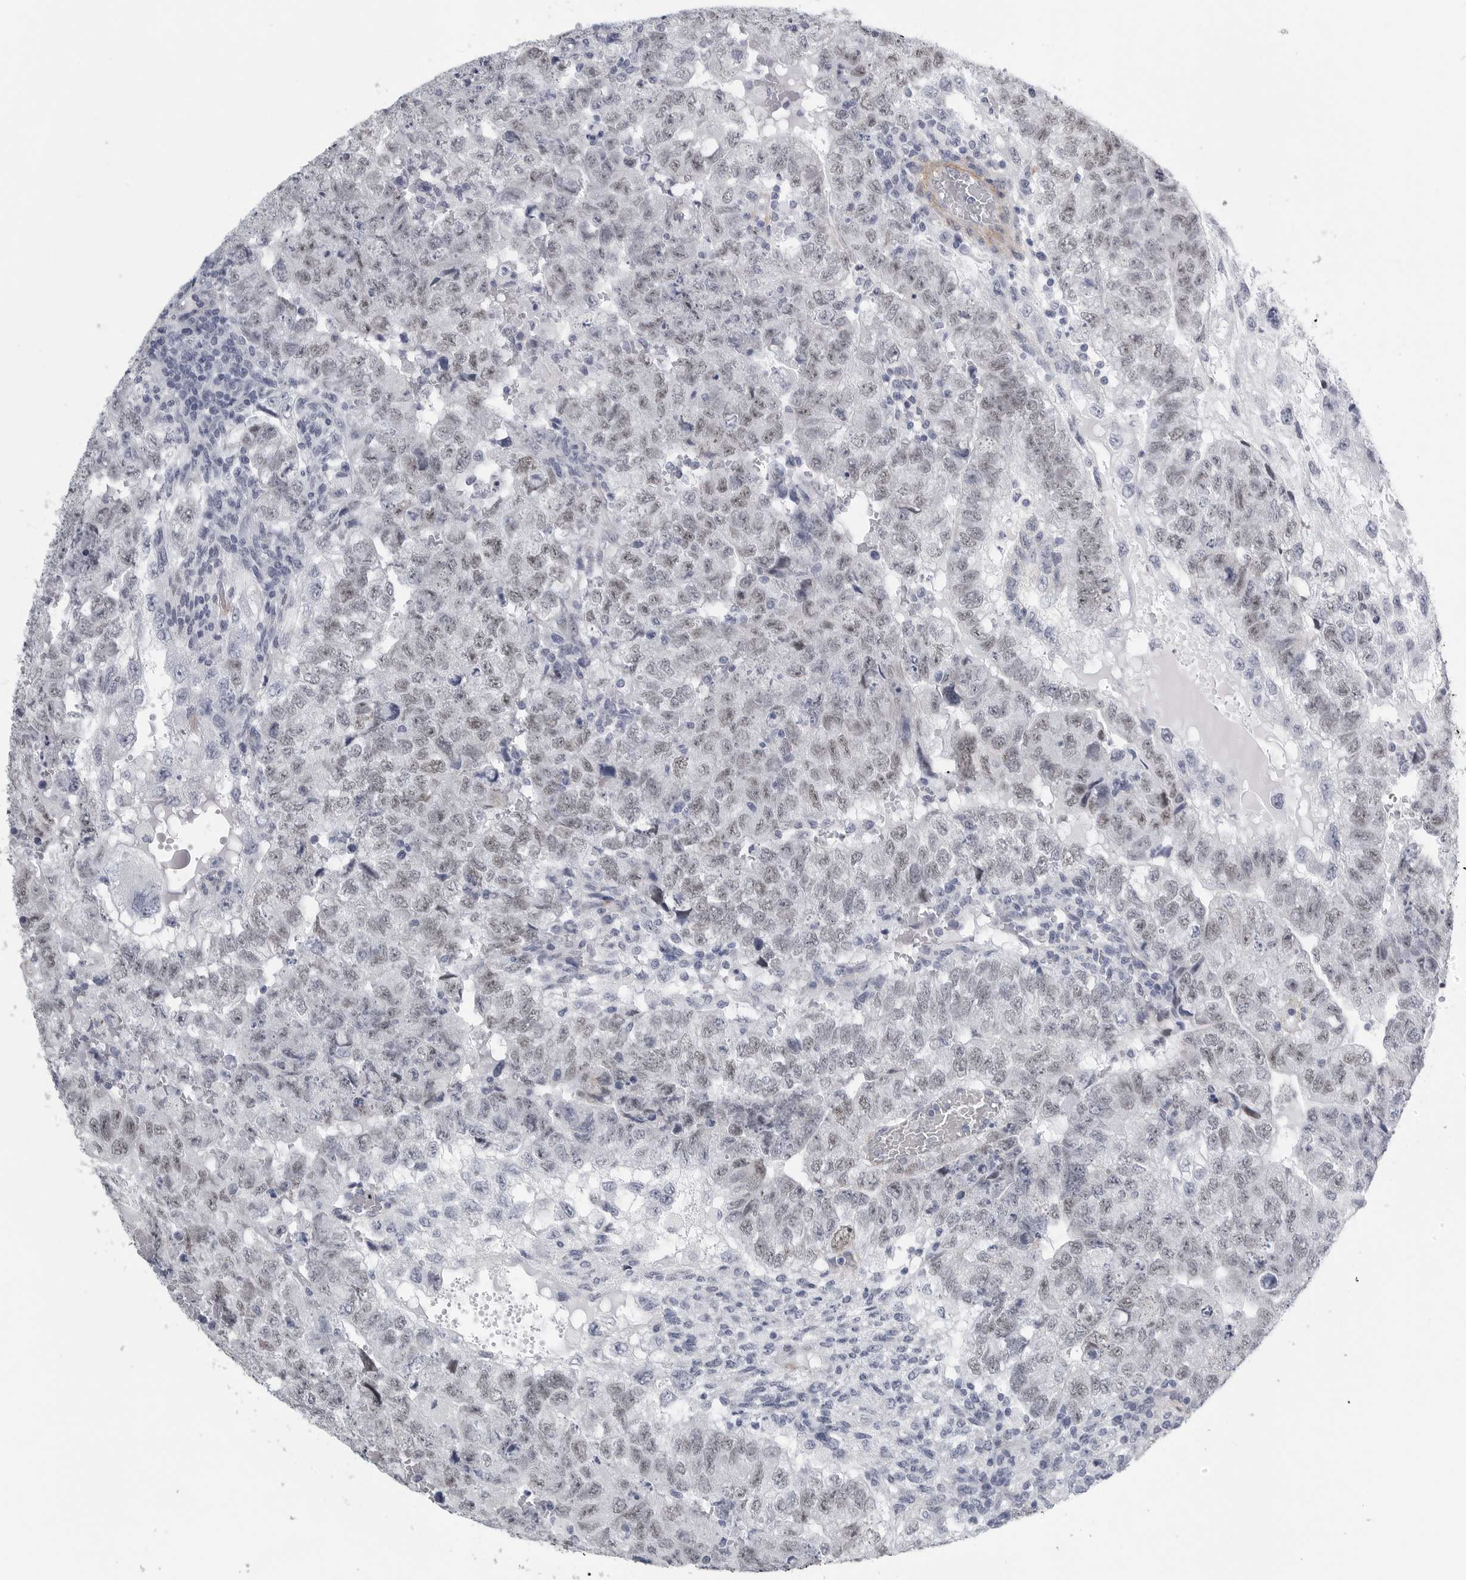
{"staining": {"intensity": "weak", "quantity": ">75%", "location": "nuclear"}, "tissue": "testis cancer", "cell_type": "Tumor cells", "image_type": "cancer", "snomed": [{"axis": "morphology", "description": "Carcinoma, Embryonal, NOS"}, {"axis": "topography", "description": "Testis"}], "caption": "A micrograph of embryonal carcinoma (testis) stained for a protein reveals weak nuclear brown staining in tumor cells. (Stains: DAB in brown, nuclei in blue, Microscopy: brightfield microscopy at high magnification).", "gene": "TNR", "patient": {"sex": "male", "age": 36}}